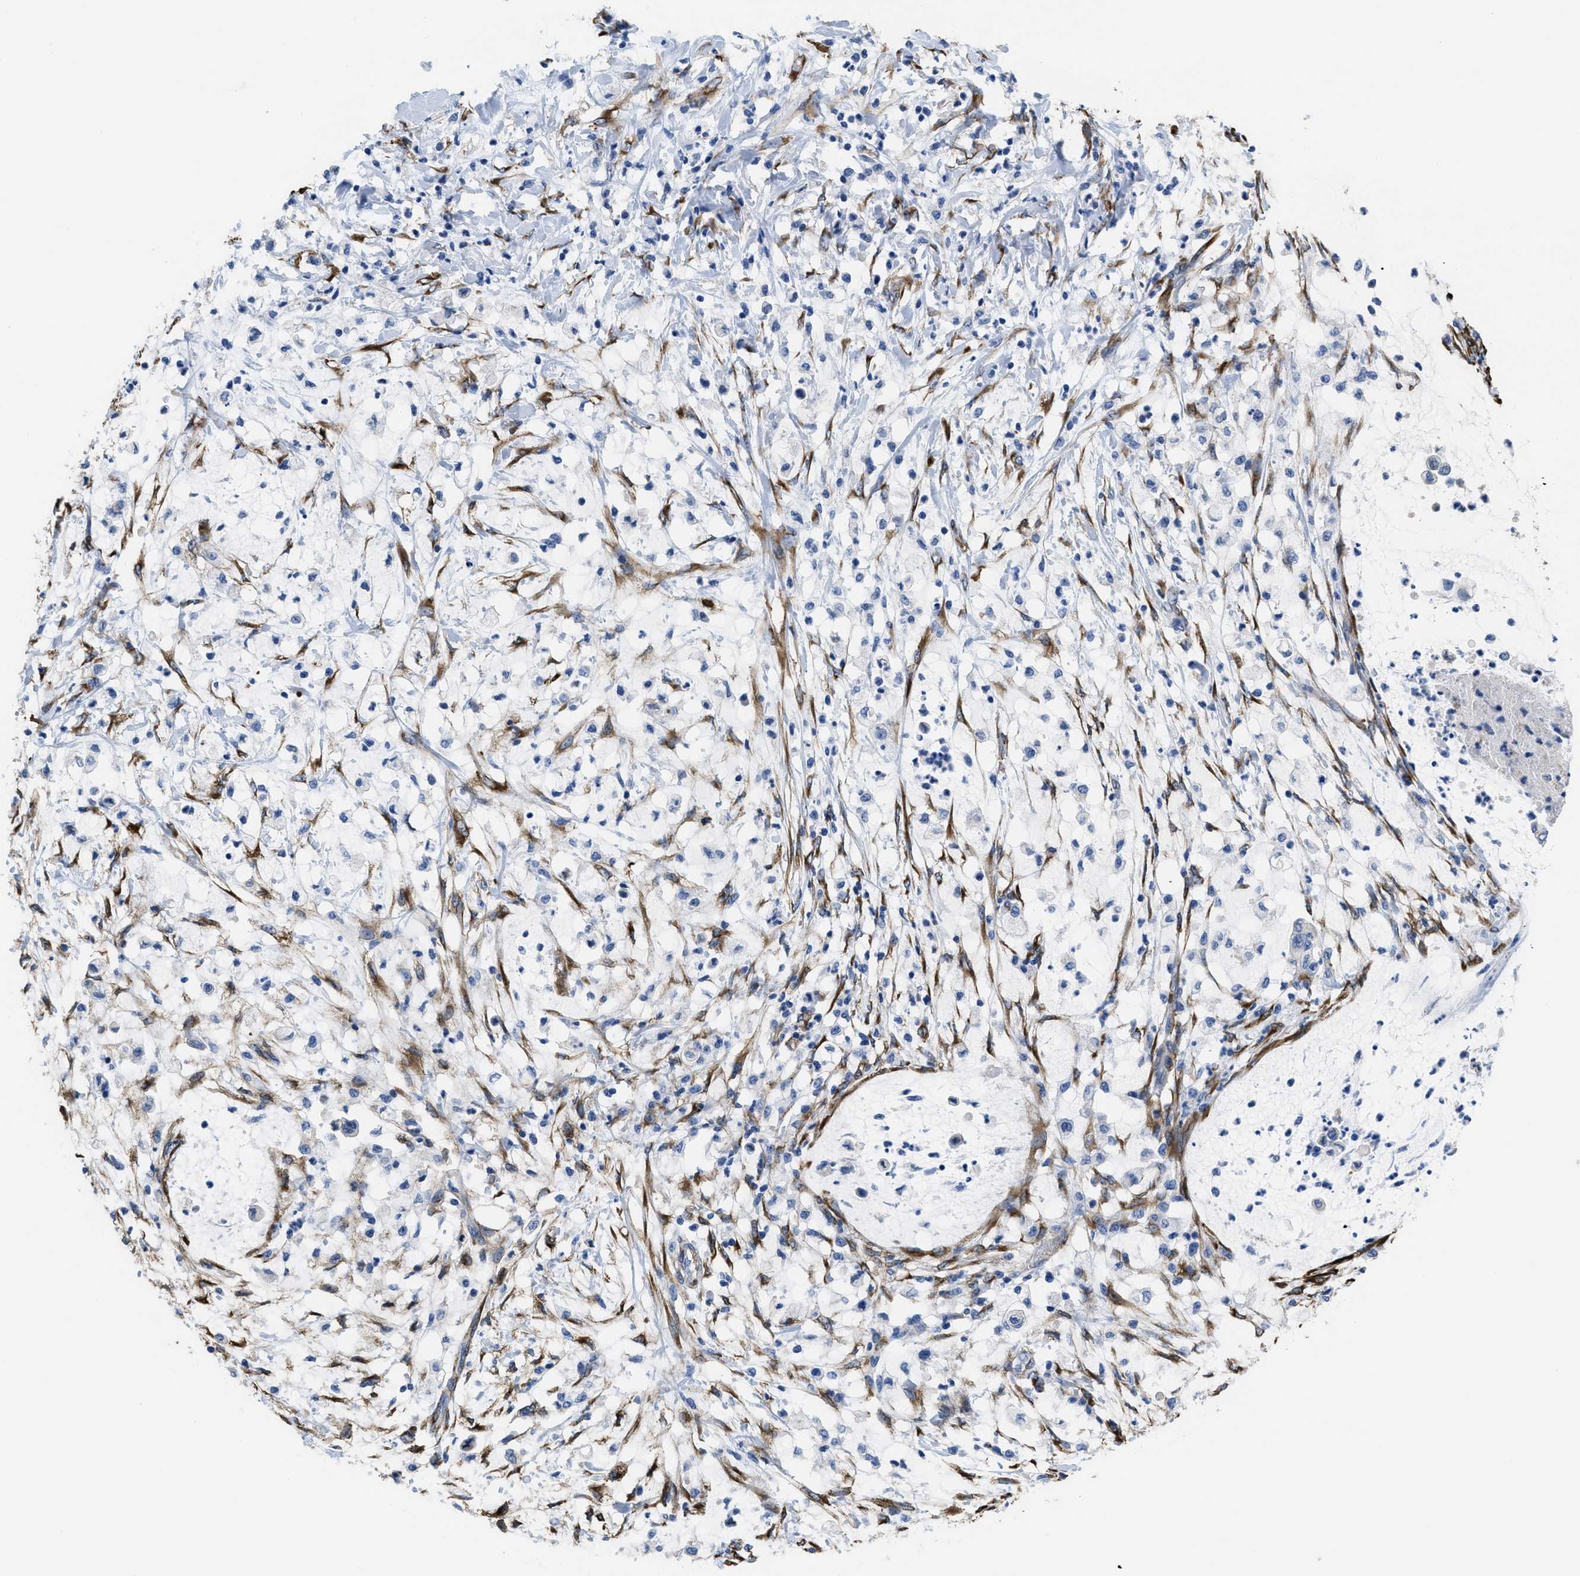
{"staining": {"intensity": "negative", "quantity": "none", "location": "none"}, "tissue": "pancreatic cancer", "cell_type": "Tumor cells", "image_type": "cancer", "snomed": [{"axis": "morphology", "description": "Normal tissue, NOS"}, {"axis": "morphology", "description": "Adenocarcinoma, NOS"}, {"axis": "topography", "description": "Pancreas"}, {"axis": "topography", "description": "Duodenum"}], "caption": "Image shows no protein positivity in tumor cells of pancreatic adenocarcinoma tissue.", "gene": "SQLE", "patient": {"sex": "female", "age": 60}}